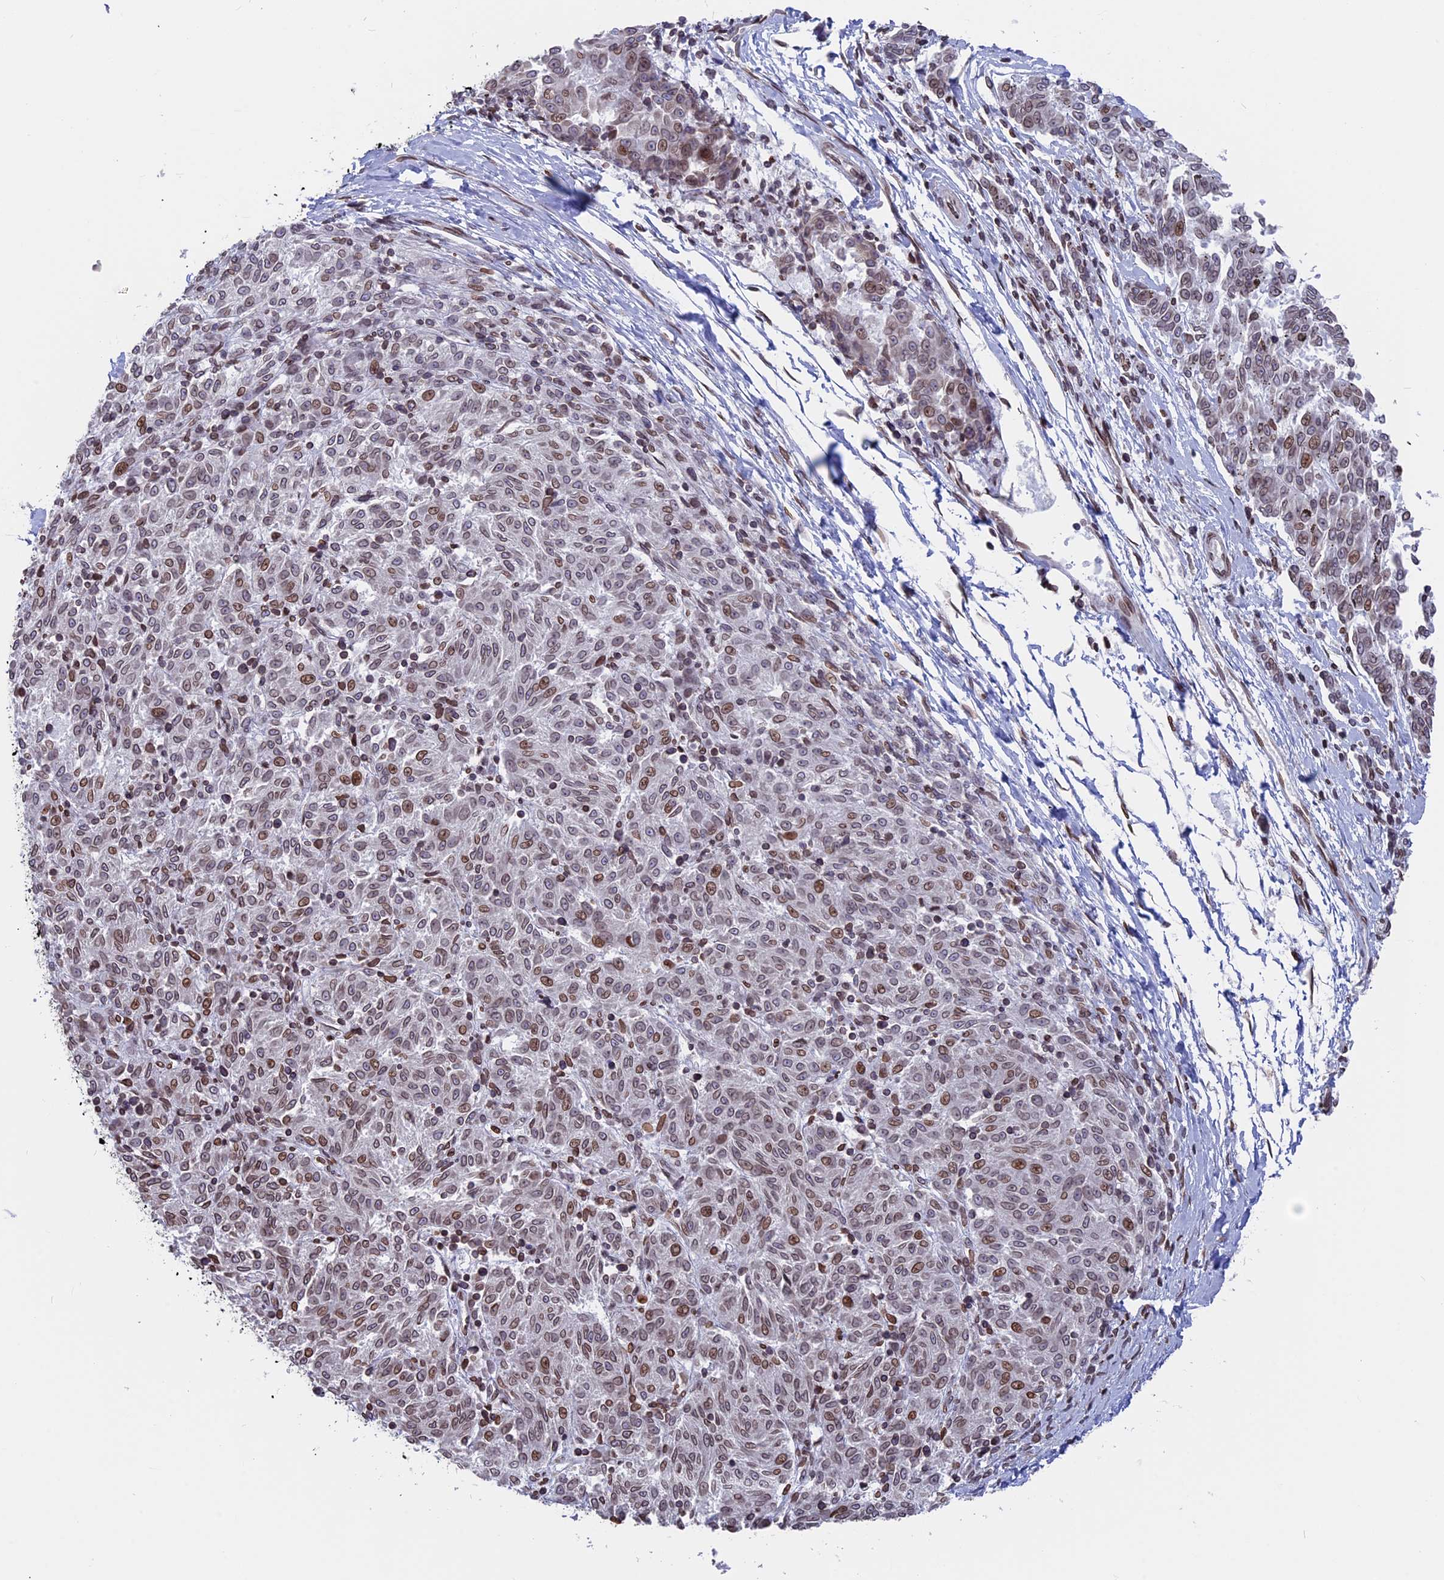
{"staining": {"intensity": "moderate", "quantity": ">75%", "location": "cytoplasmic/membranous,nuclear"}, "tissue": "melanoma", "cell_type": "Tumor cells", "image_type": "cancer", "snomed": [{"axis": "morphology", "description": "Malignant melanoma, NOS"}, {"axis": "topography", "description": "Skin"}], "caption": "DAB immunohistochemical staining of melanoma reveals moderate cytoplasmic/membranous and nuclear protein positivity in approximately >75% of tumor cells.", "gene": "PTCHD4", "patient": {"sex": "female", "age": 72}}